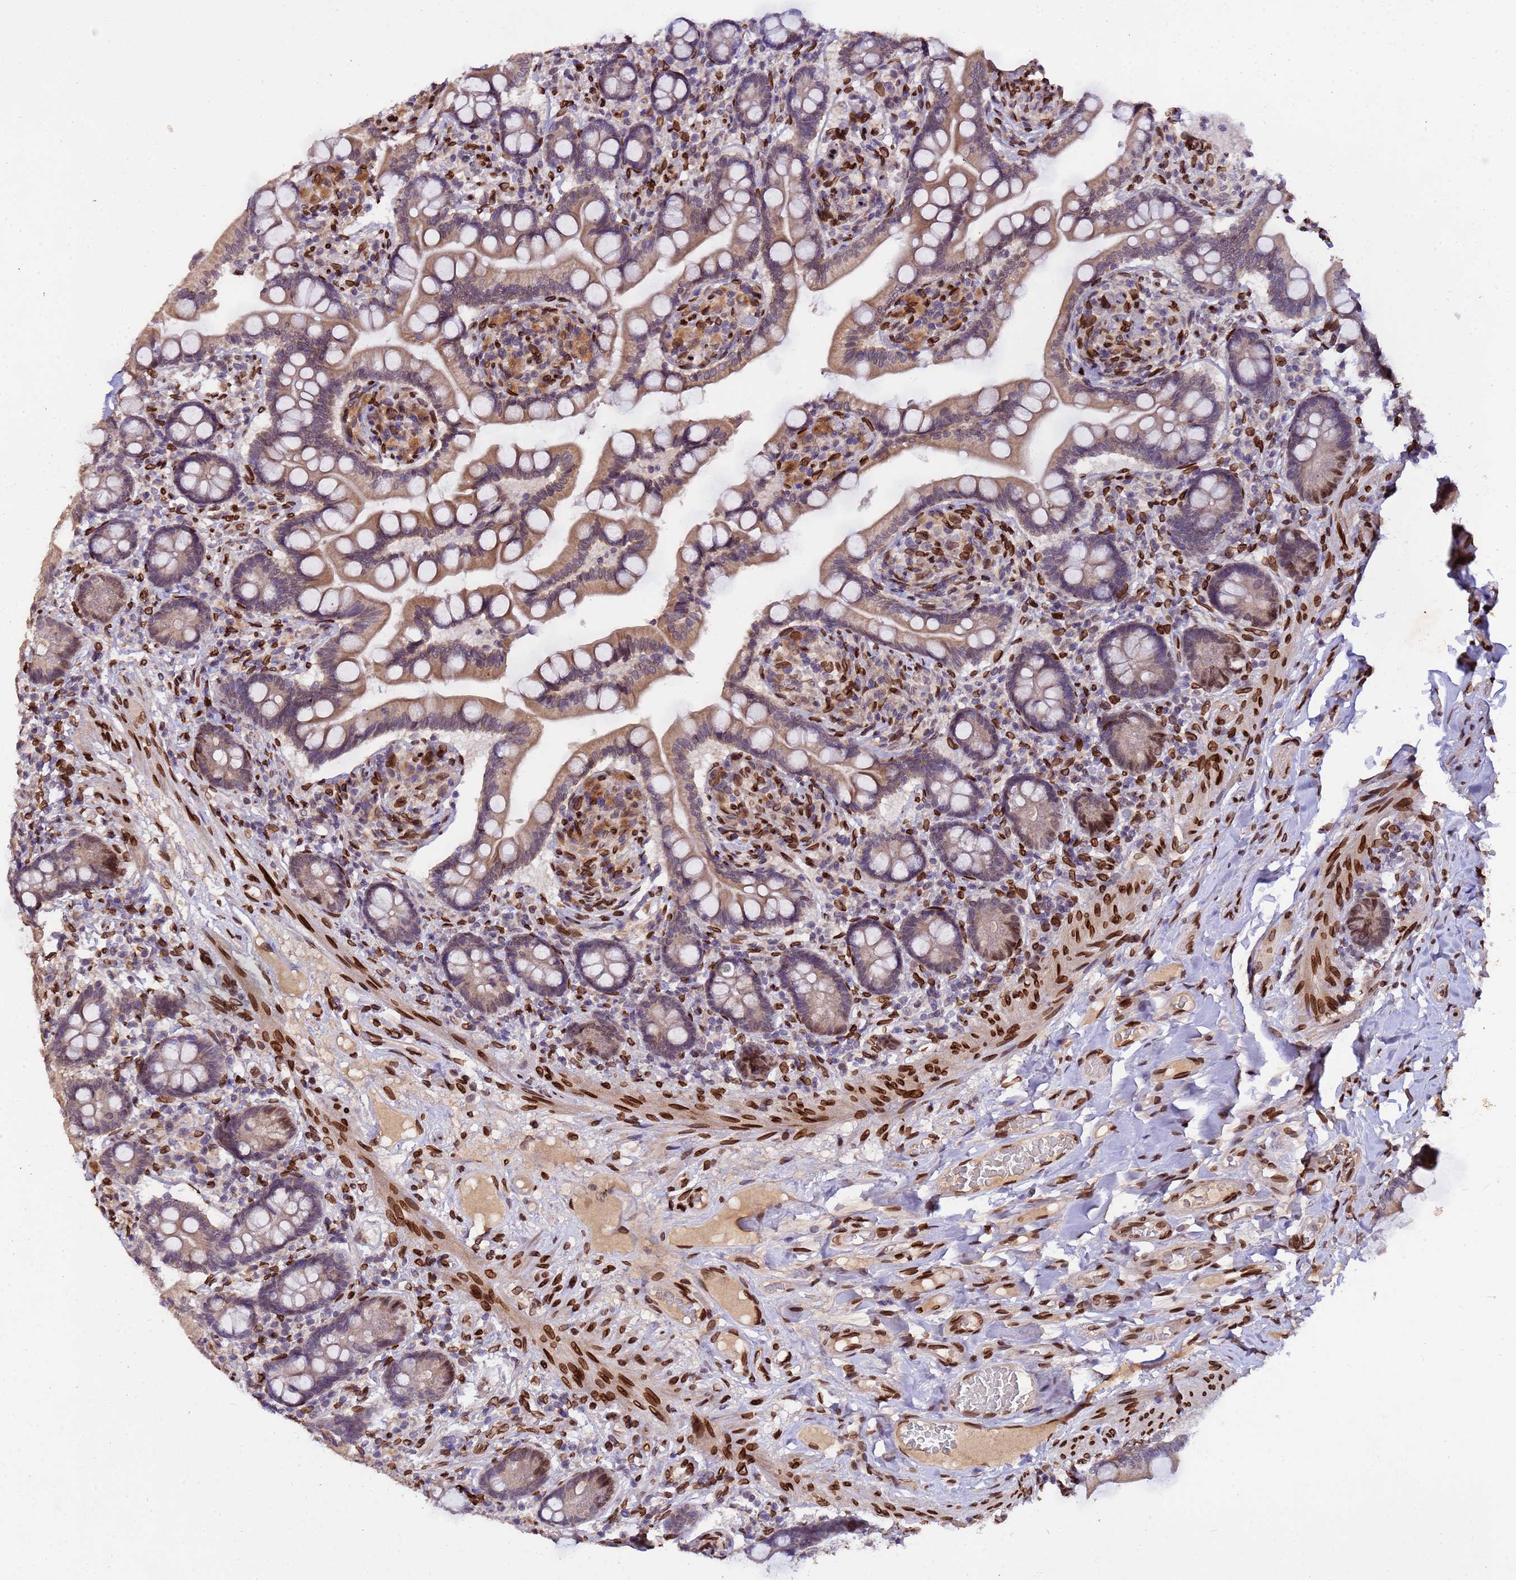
{"staining": {"intensity": "moderate", "quantity": ">75%", "location": "cytoplasmic/membranous,nuclear"}, "tissue": "small intestine", "cell_type": "Glandular cells", "image_type": "normal", "snomed": [{"axis": "morphology", "description": "Normal tissue, NOS"}, {"axis": "topography", "description": "Small intestine"}], "caption": "High-magnification brightfield microscopy of benign small intestine stained with DAB (brown) and counterstained with hematoxylin (blue). glandular cells exhibit moderate cytoplasmic/membranous,nuclear staining is identified in about>75% of cells. (DAB IHC, brown staining for protein, blue staining for nuclei).", "gene": "GPR135", "patient": {"sex": "female", "age": 64}}